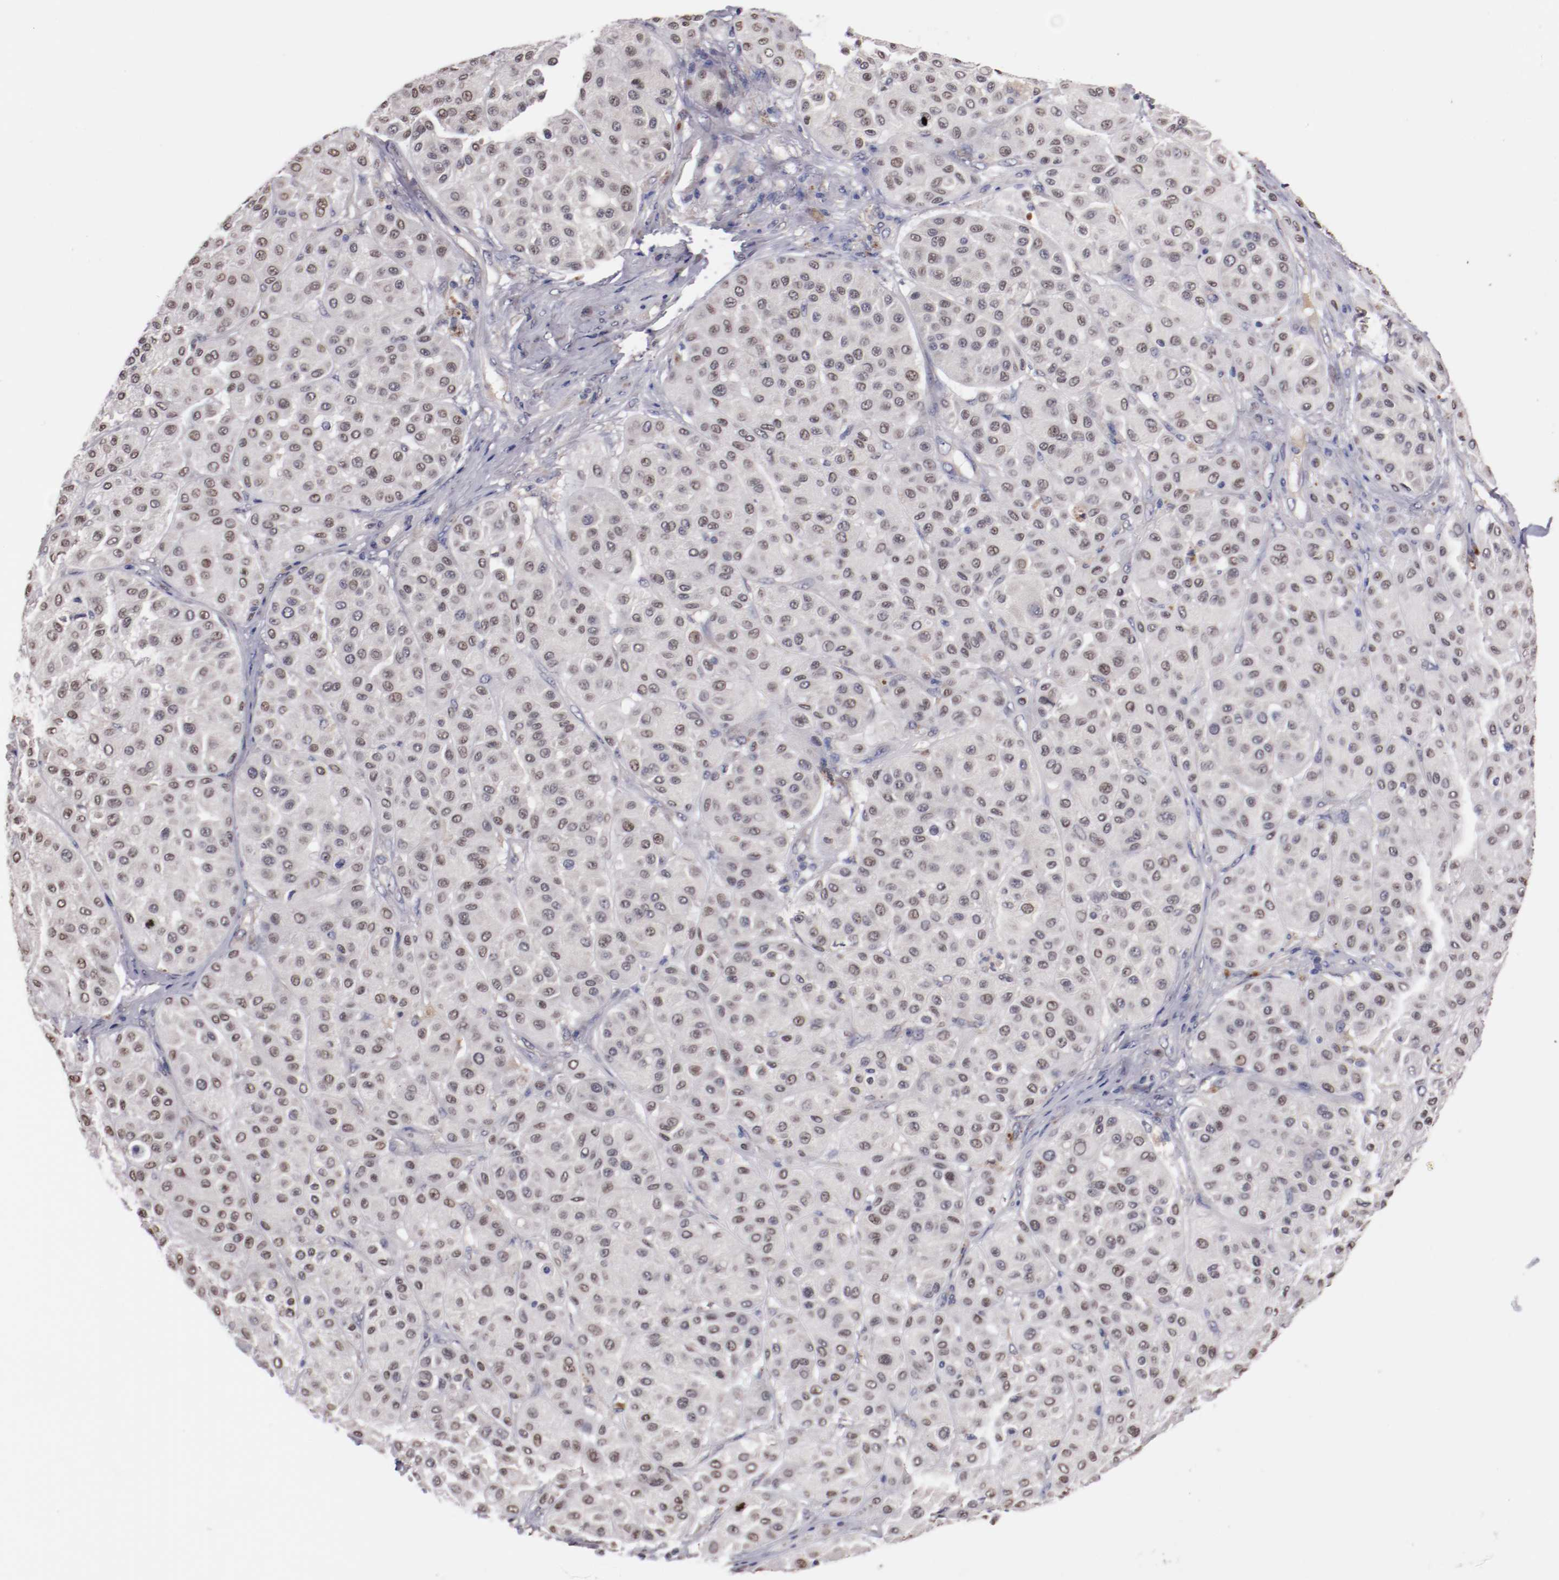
{"staining": {"intensity": "weak", "quantity": "<25%", "location": "nuclear"}, "tissue": "melanoma", "cell_type": "Tumor cells", "image_type": "cancer", "snomed": [{"axis": "morphology", "description": "Normal tissue, NOS"}, {"axis": "morphology", "description": "Malignant melanoma, Metastatic site"}, {"axis": "topography", "description": "Skin"}], "caption": "Tumor cells show no significant protein expression in malignant melanoma (metastatic site). The staining is performed using DAB (3,3'-diaminobenzidine) brown chromogen with nuclei counter-stained in using hematoxylin.", "gene": "FAM81A", "patient": {"sex": "male", "age": 41}}